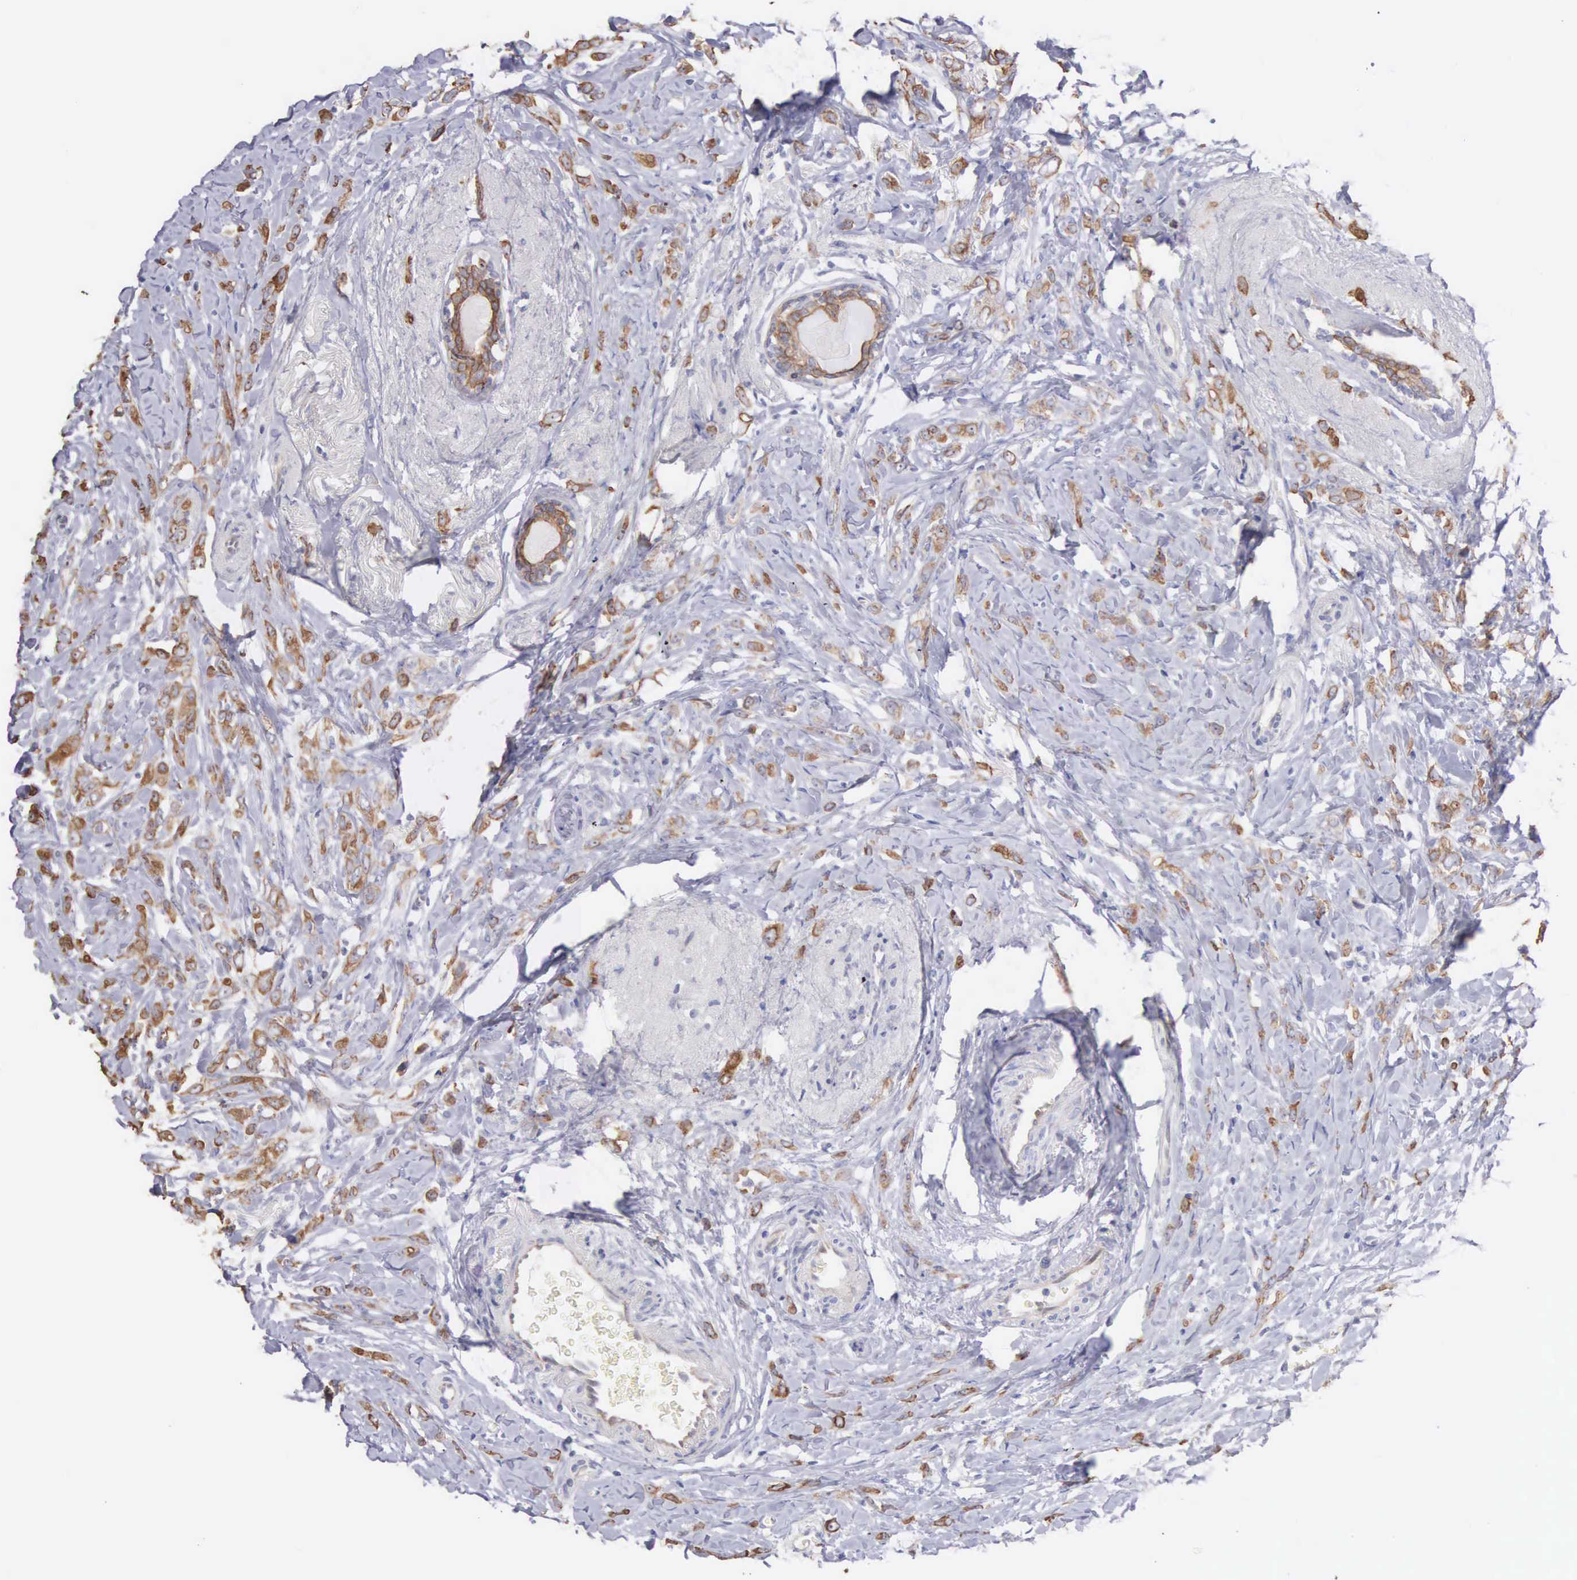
{"staining": {"intensity": "weak", "quantity": "<25%", "location": "cytoplasmic/membranous"}, "tissue": "breast cancer", "cell_type": "Tumor cells", "image_type": "cancer", "snomed": [{"axis": "morphology", "description": "Lobular carcinoma"}, {"axis": "topography", "description": "Breast"}], "caption": "Immunohistochemistry of human breast cancer displays no positivity in tumor cells. Brightfield microscopy of immunohistochemistry (IHC) stained with DAB (brown) and hematoxylin (blue), captured at high magnification.", "gene": "PIR", "patient": {"sex": "female", "age": 57}}